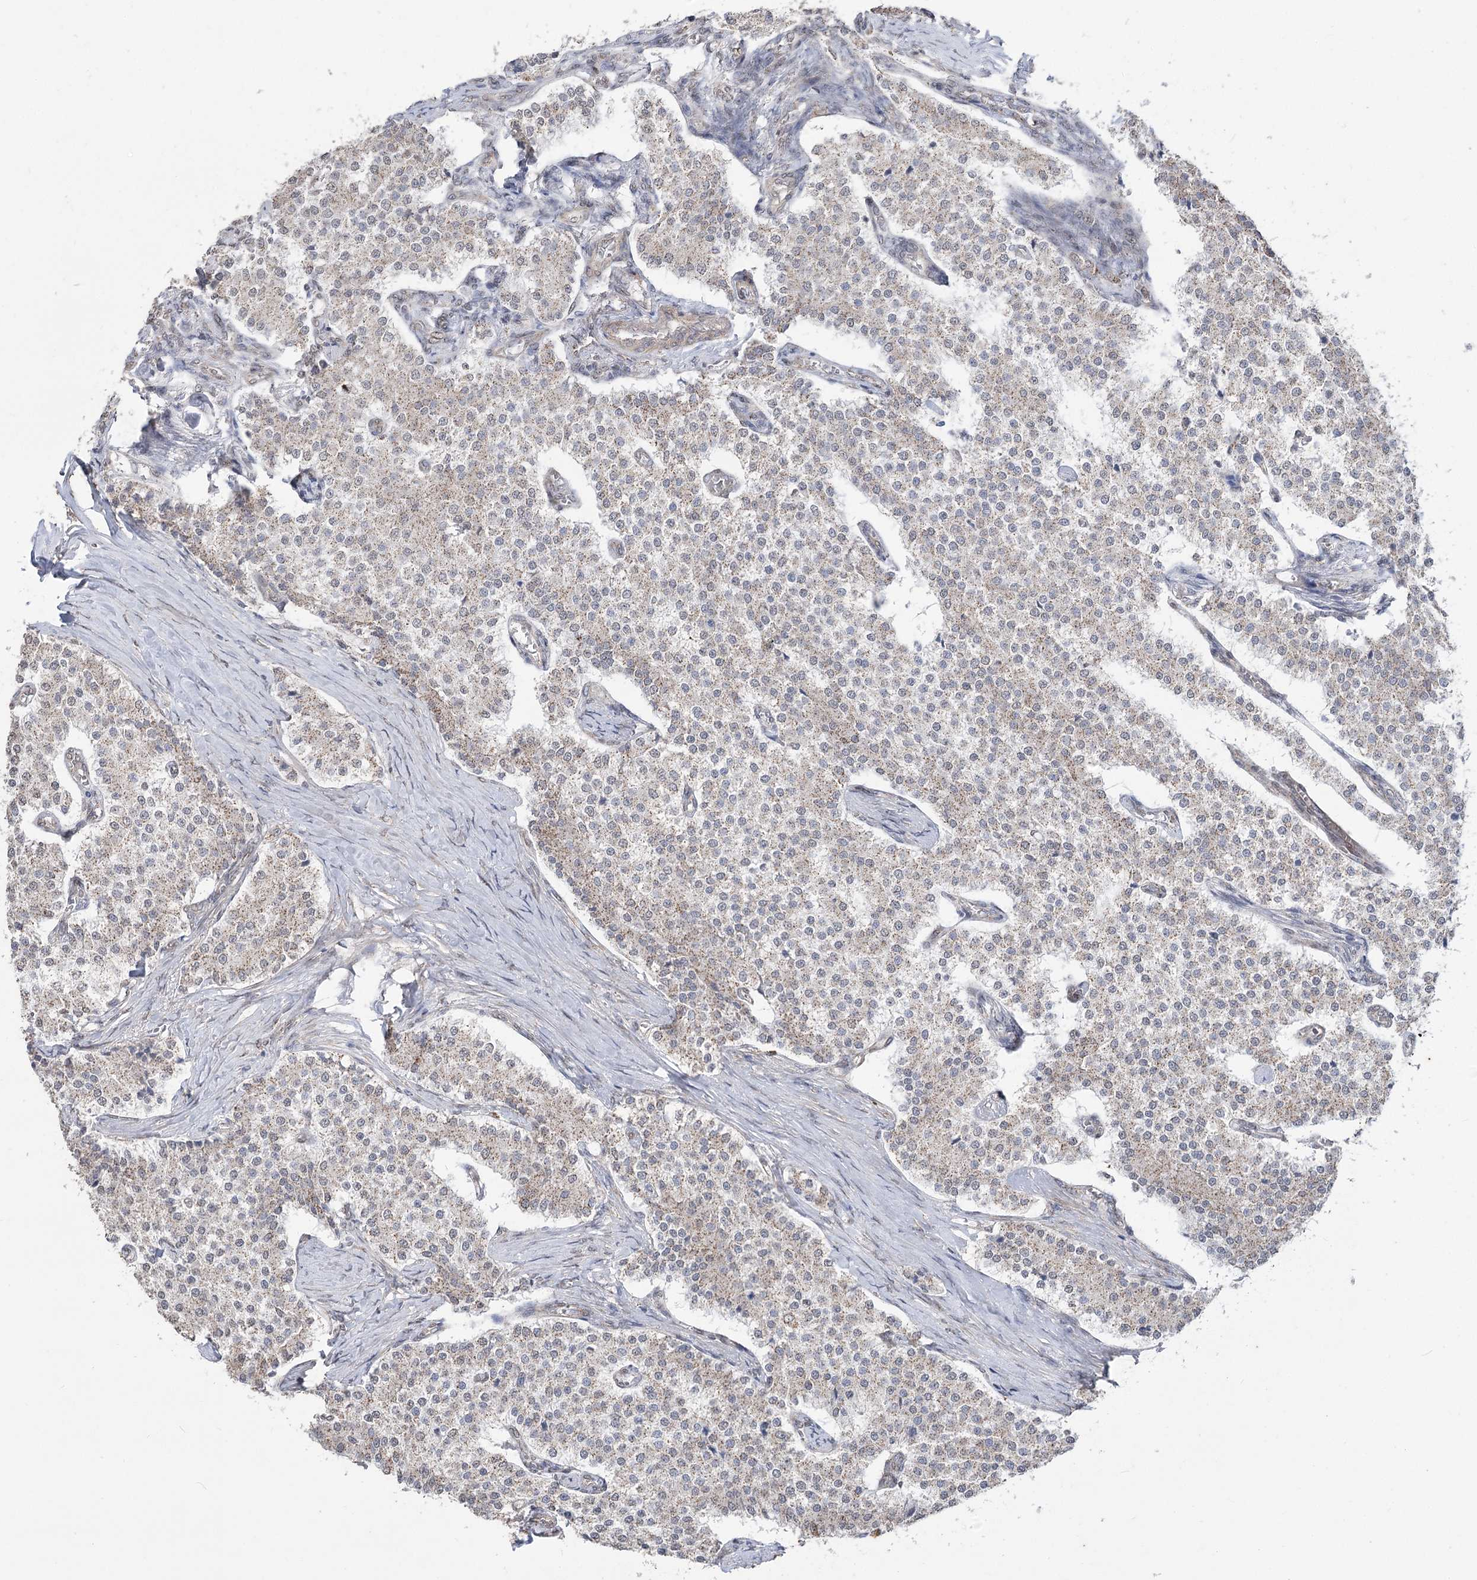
{"staining": {"intensity": "weak", "quantity": ">75%", "location": "cytoplasmic/membranous"}, "tissue": "carcinoid", "cell_type": "Tumor cells", "image_type": "cancer", "snomed": [{"axis": "morphology", "description": "Carcinoid, malignant, NOS"}, {"axis": "topography", "description": "Colon"}], "caption": "A low amount of weak cytoplasmic/membranous expression is present in about >75% of tumor cells in carcinoid tissue.", "gene": "ZSCAN23", "patient": {"sex": "female", "age": 52}}